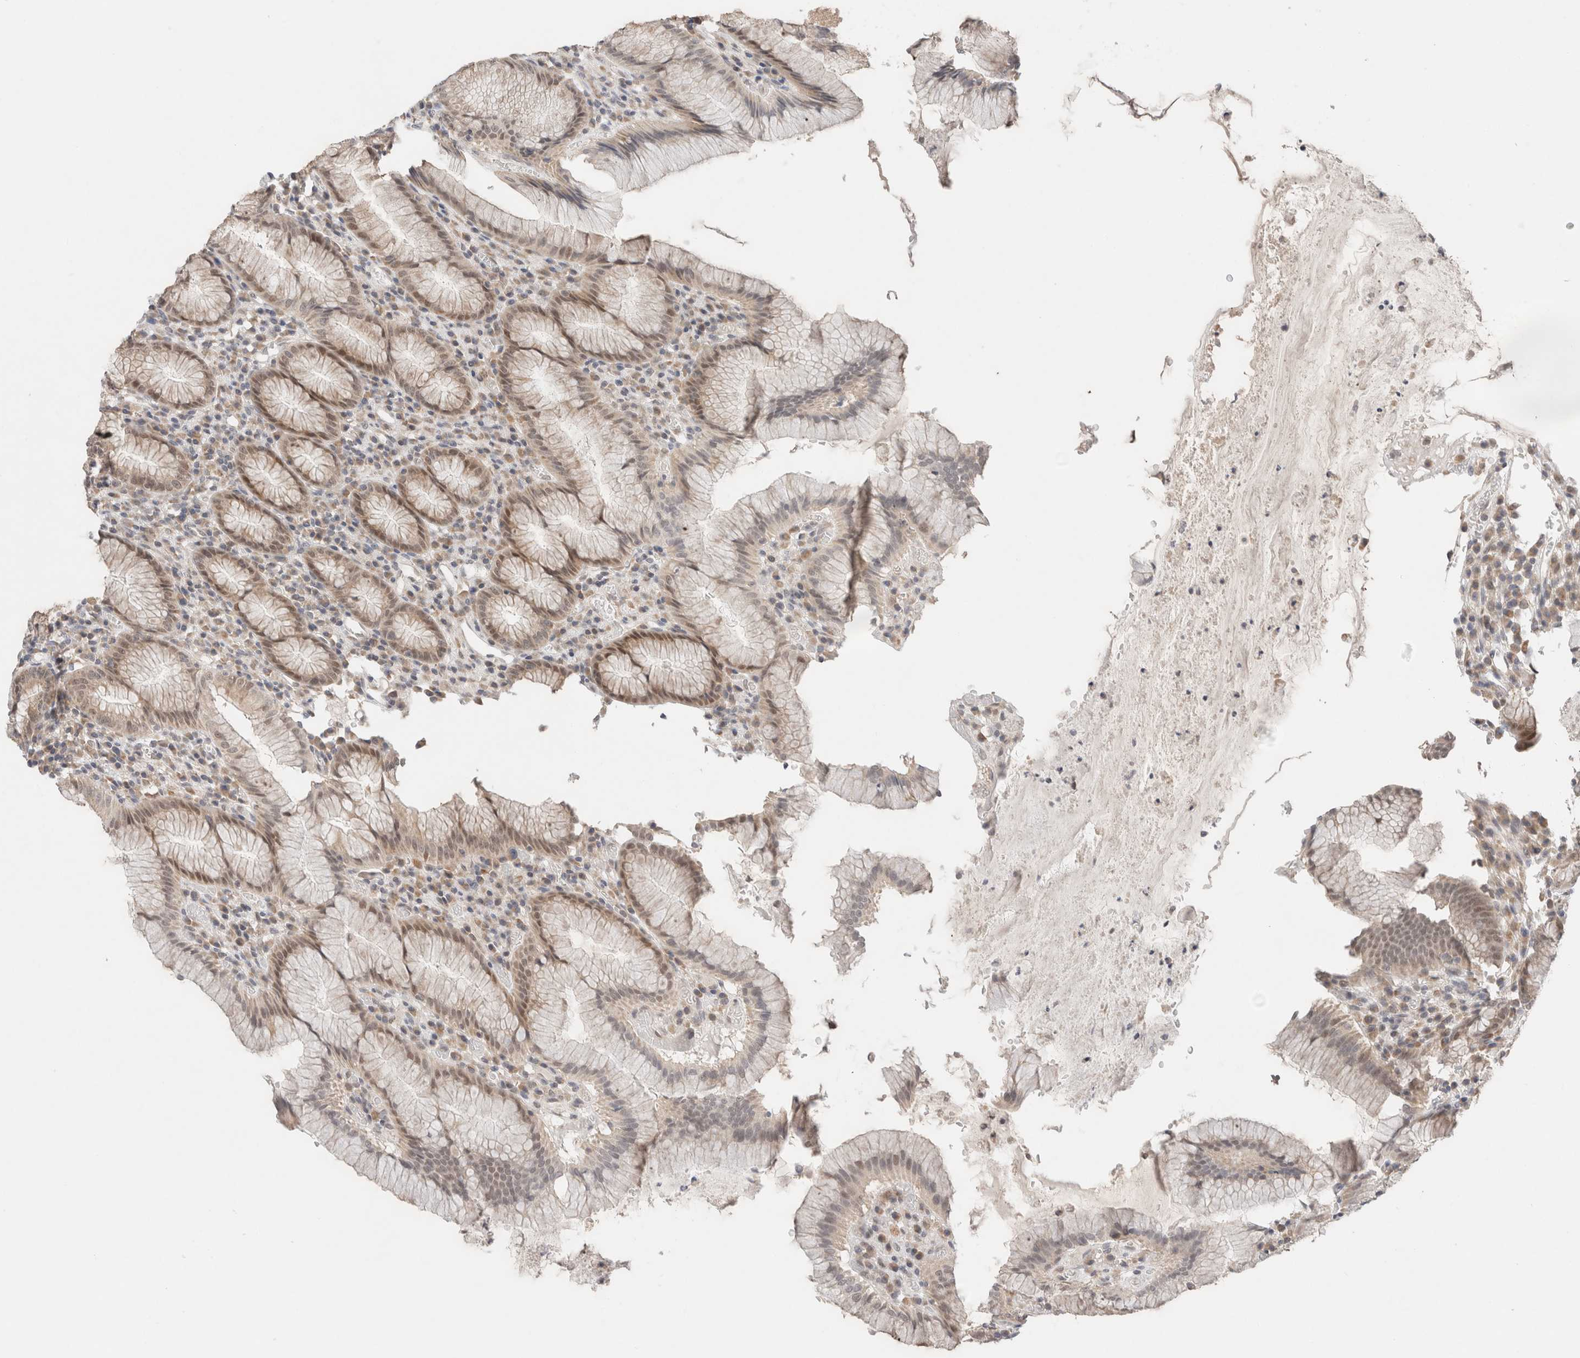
{"staining": {"intensity": "moderate", "quantity": ">75%", "location": "cytoplasmic/membranous,nuclear"}, "tissue": "stomach", "cell_type": "Glandular cells", "image_type": "normal", "snomed": [{"axis": "morphology", "description": "Normal tissue, NOS"}, {"axis": "topography", "description": "Stomach"}], "caption": "Immunohistochemical staining of normal human stomach displays >75% levels of moderate cytoplasmic/membranous,nuclear protein staining in approximately >75% of glandular cells.", "gene": "ERI3", "patient": {"sex": "male", "age": 55}}